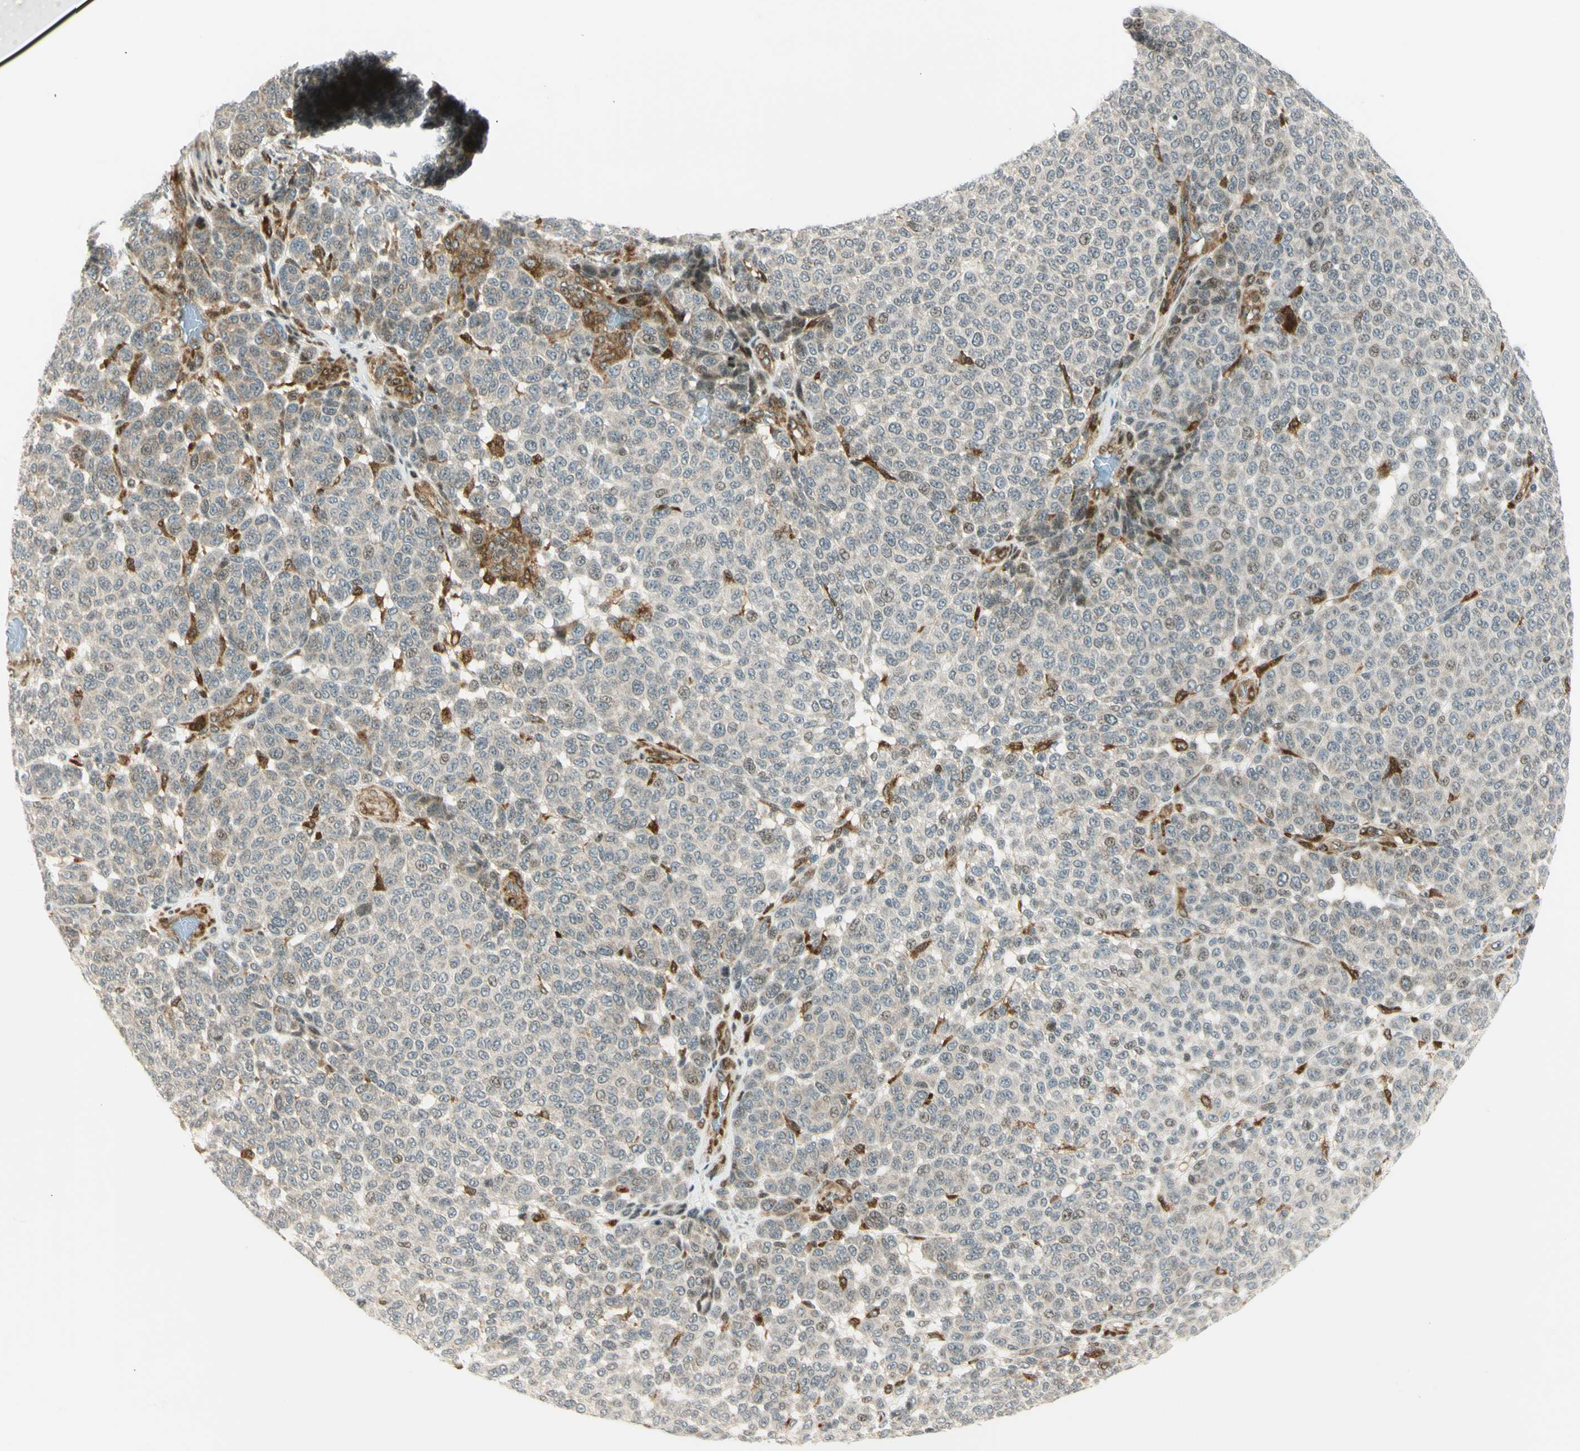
{"staining": {"intensity": "negative", "quantity": "none", "location": "none"}, "tissue": "melanoma", "cell_type": "Tumor cells", "image_type": "cancer", "snomed": [{"axis": "morphology", "description": "Malignant melanoma, NOS"}, {"axis": "topography", "description": "Skin"}], "caption": "The micrograph demonstrates no staining of tumor cells in malignant melanoma.", "gene": "TPT1", "patient": {"sex": "male", "age": 59}}